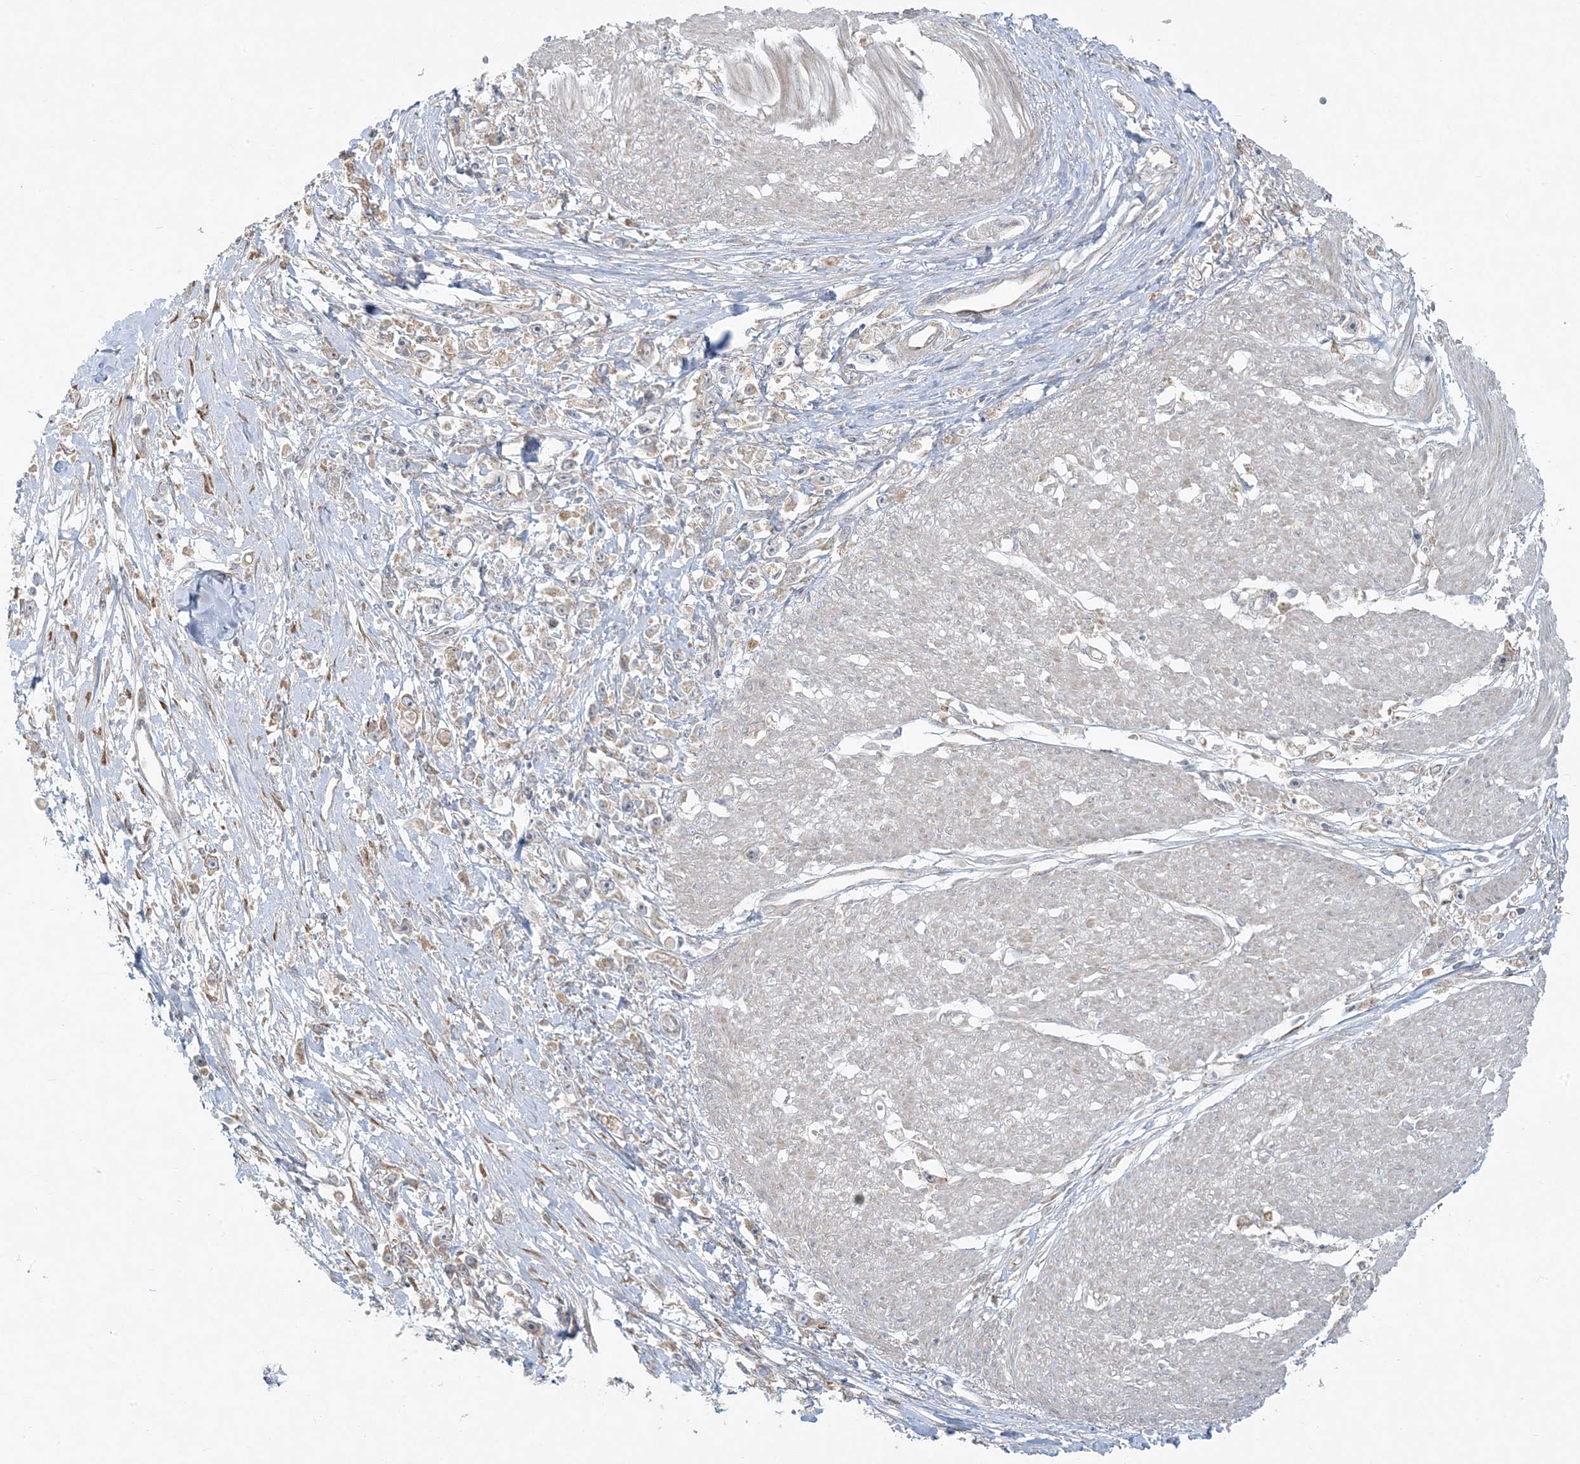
{"staining": {"intensity": "weak", "quantity": "<25%", "location": "cytoplasmic/membranous"}, "tissue": "stomach cancer", "cell_type": "Tumor cells", "image_type": "cancer", "snomed": [{"axis": "morphology", "description": "Adenocarcinoma, NOS"}, {"axis": "topography", "description": "Stomach"}], "caption": "DAB immunohistochemical staining of human adenocarcinoma (stomach) demonstrates no significant staining in tumor cells.", "gene": "ZNF263", "patient": {"sex": "female", "age": 59}}